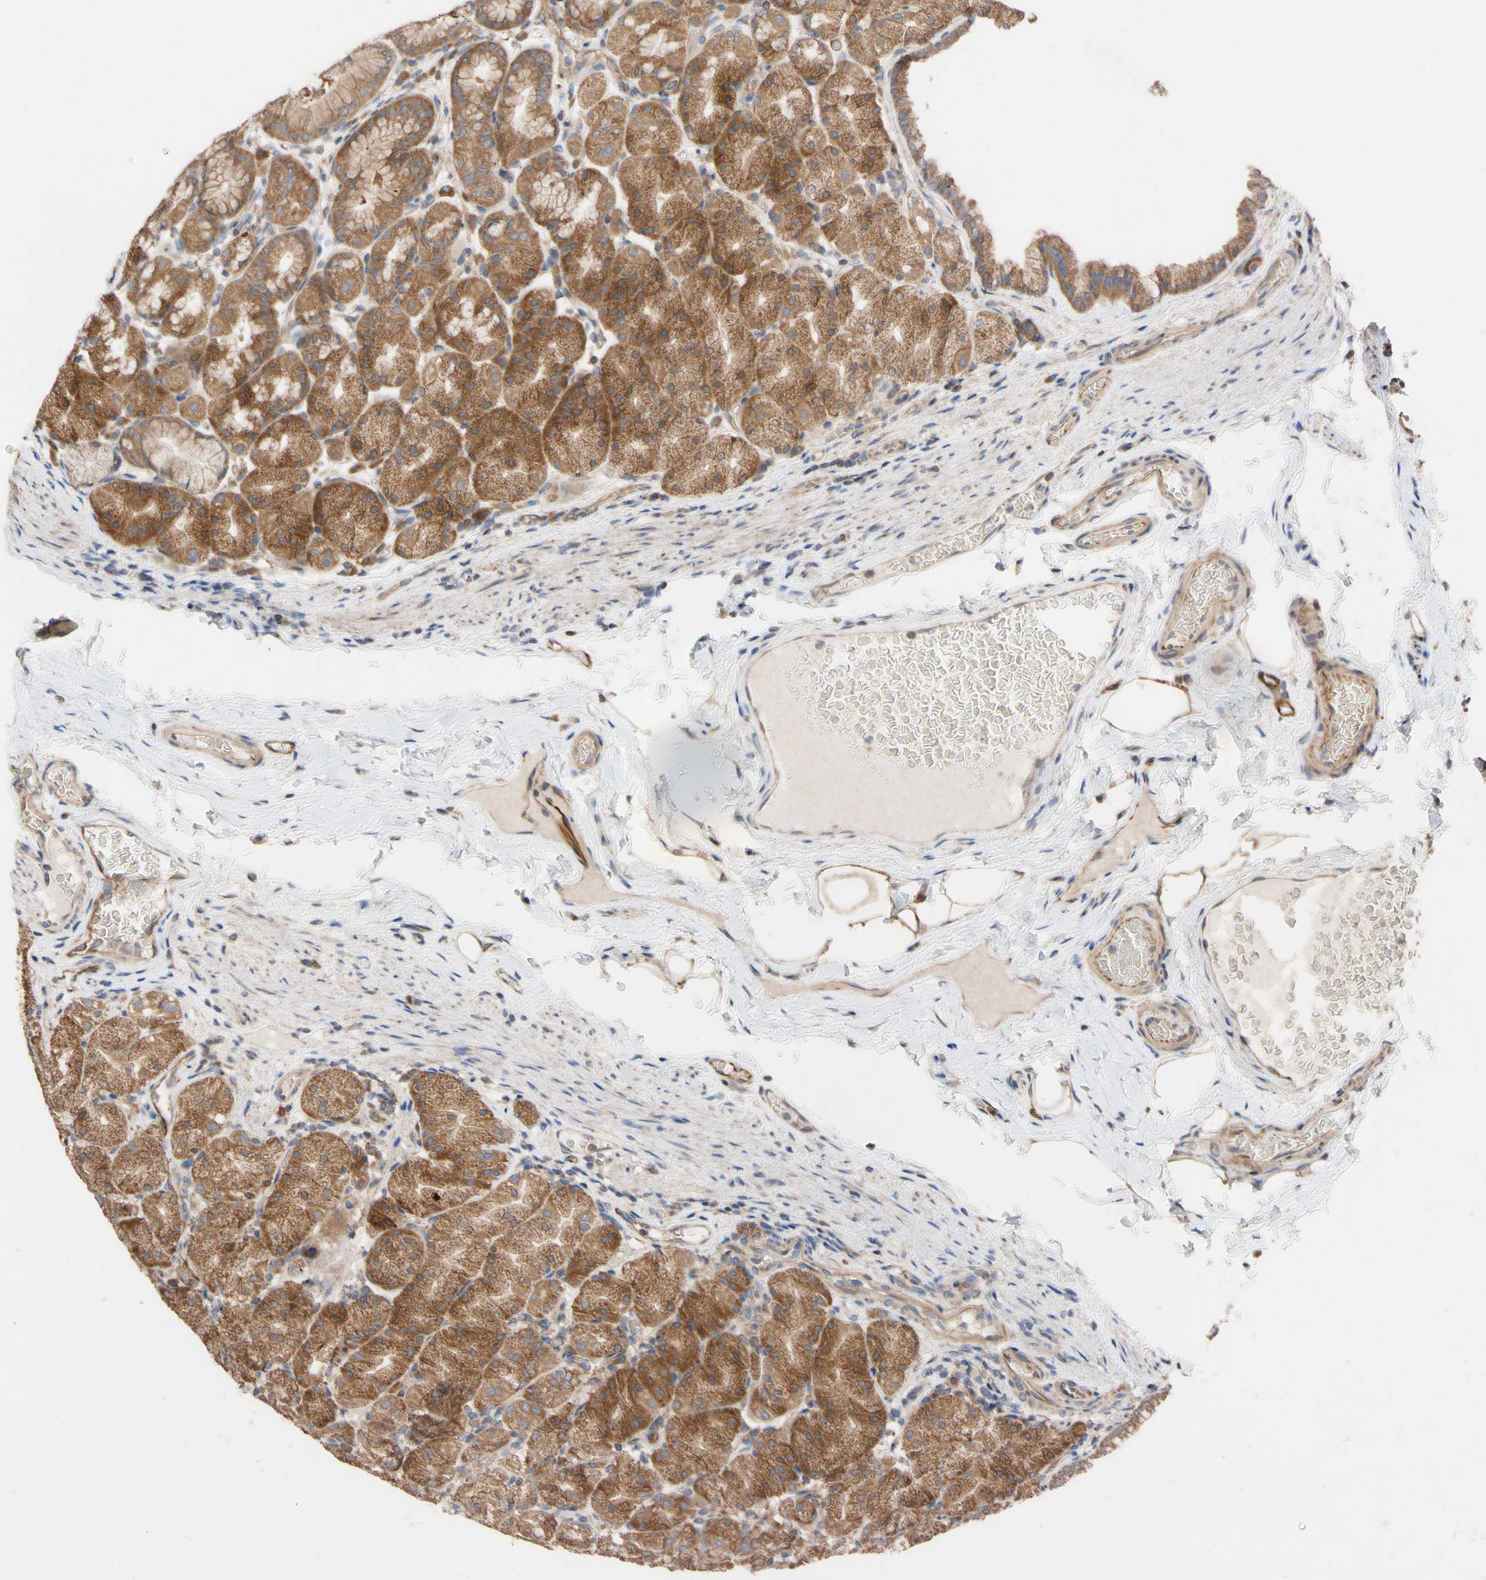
{"staining": {"intensity": "moderate", "quantity": ">75%", "location": "cytoplasmic/membranous"}, "tissue": "stomach", "cell_type": "Glandular cells", "image_type": "normal", "snomed": [{"axis": "morphology", "description": "Normal tissue, NOS"}, {"axis": "topography", "description": "Stomach, upper"}], "caption": "The micrograph exhibits a brown stain indicating the presence of a protein in the cytoplasmic/membranous of glandular cells in stomach.", "gene": "EIF2S3", "patient": {"sex": "male", "age": 68}}